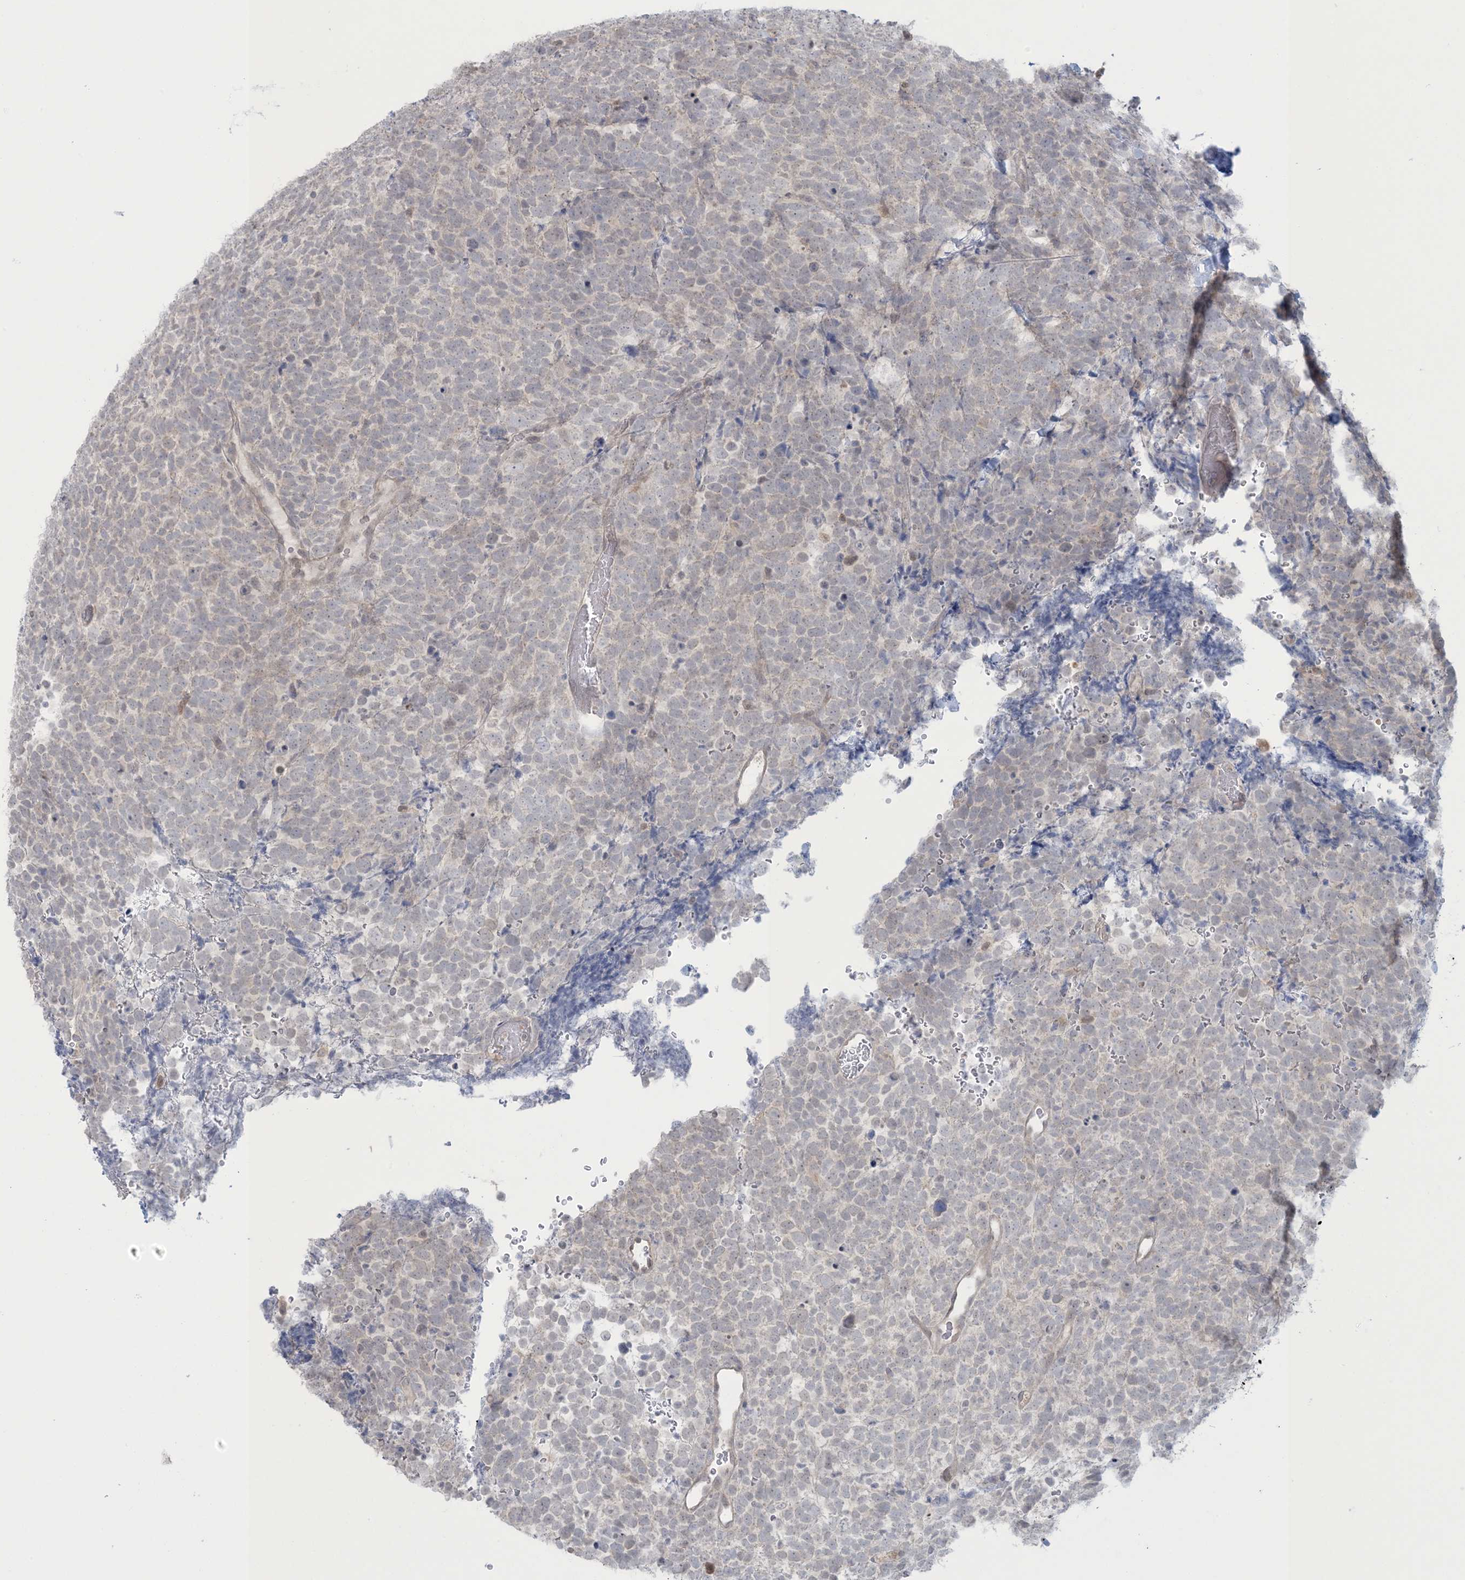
{"staining": {"intensity": "negative", "quantity": "none", "location": "none"}, "tissue": "urothelial cancer", "cell_type": "Tumor cells", "image_type": "cancer", "snomed": [{"axis": "morphology", "description": "Urothelial carcinoma, High grade"}, {"axis": "topography", "description": "Urinary bladder"}], "caption": "Immunohistochemical staining of urothelial cancer shows no significant expression in tumor cells.", "gene": "NRBP2", "patient": {"sex": "female", "age": 82}}